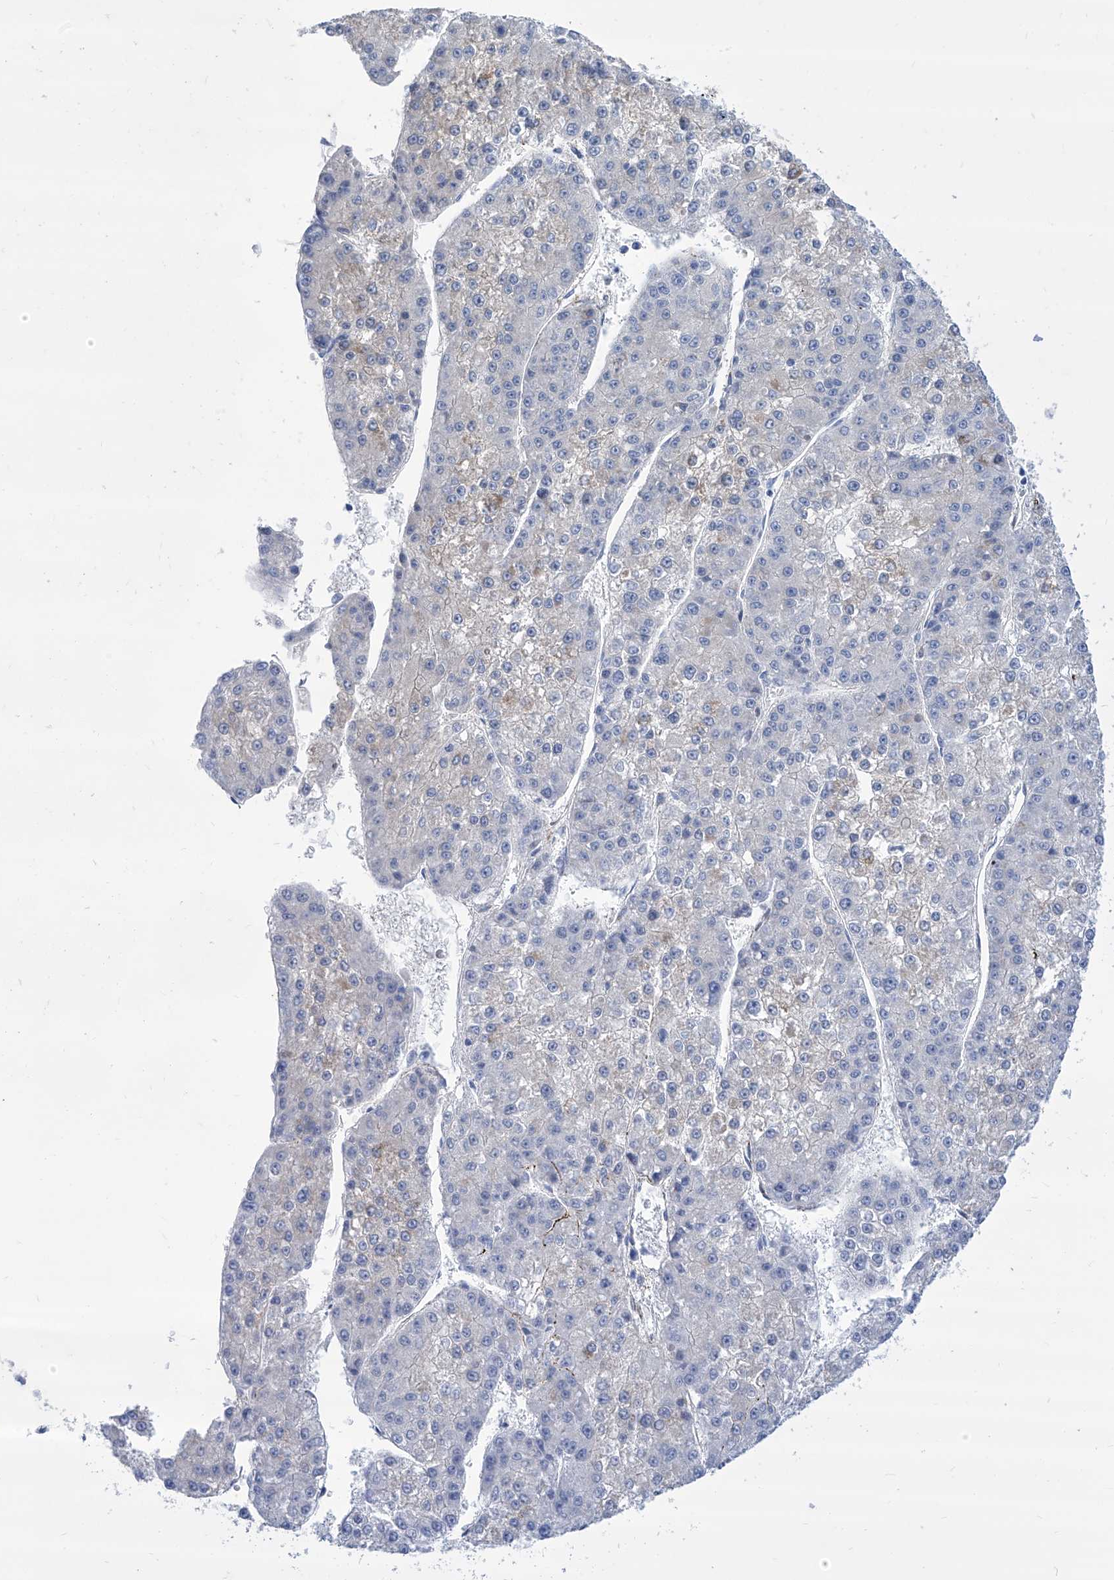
{"staining": {"intensity": "negative", "quantity": "none", "location": "none"}, "tissue": "liver cancer", "cell_type": "Tumor cells", "image_type": "cancer", "snomed": [{"axis": "morphology", "description": "Carcinoma, Hepatocellular, NOS"}, {"axis": "topography", "description": "Liver"}], "caption": "Liver hepatocellular carcinoma was stained to show a protein in brown. There is no significant expression in tumor cells.", "gene": "SRBD1", "patient": {"sex": "female", "age": 73}}